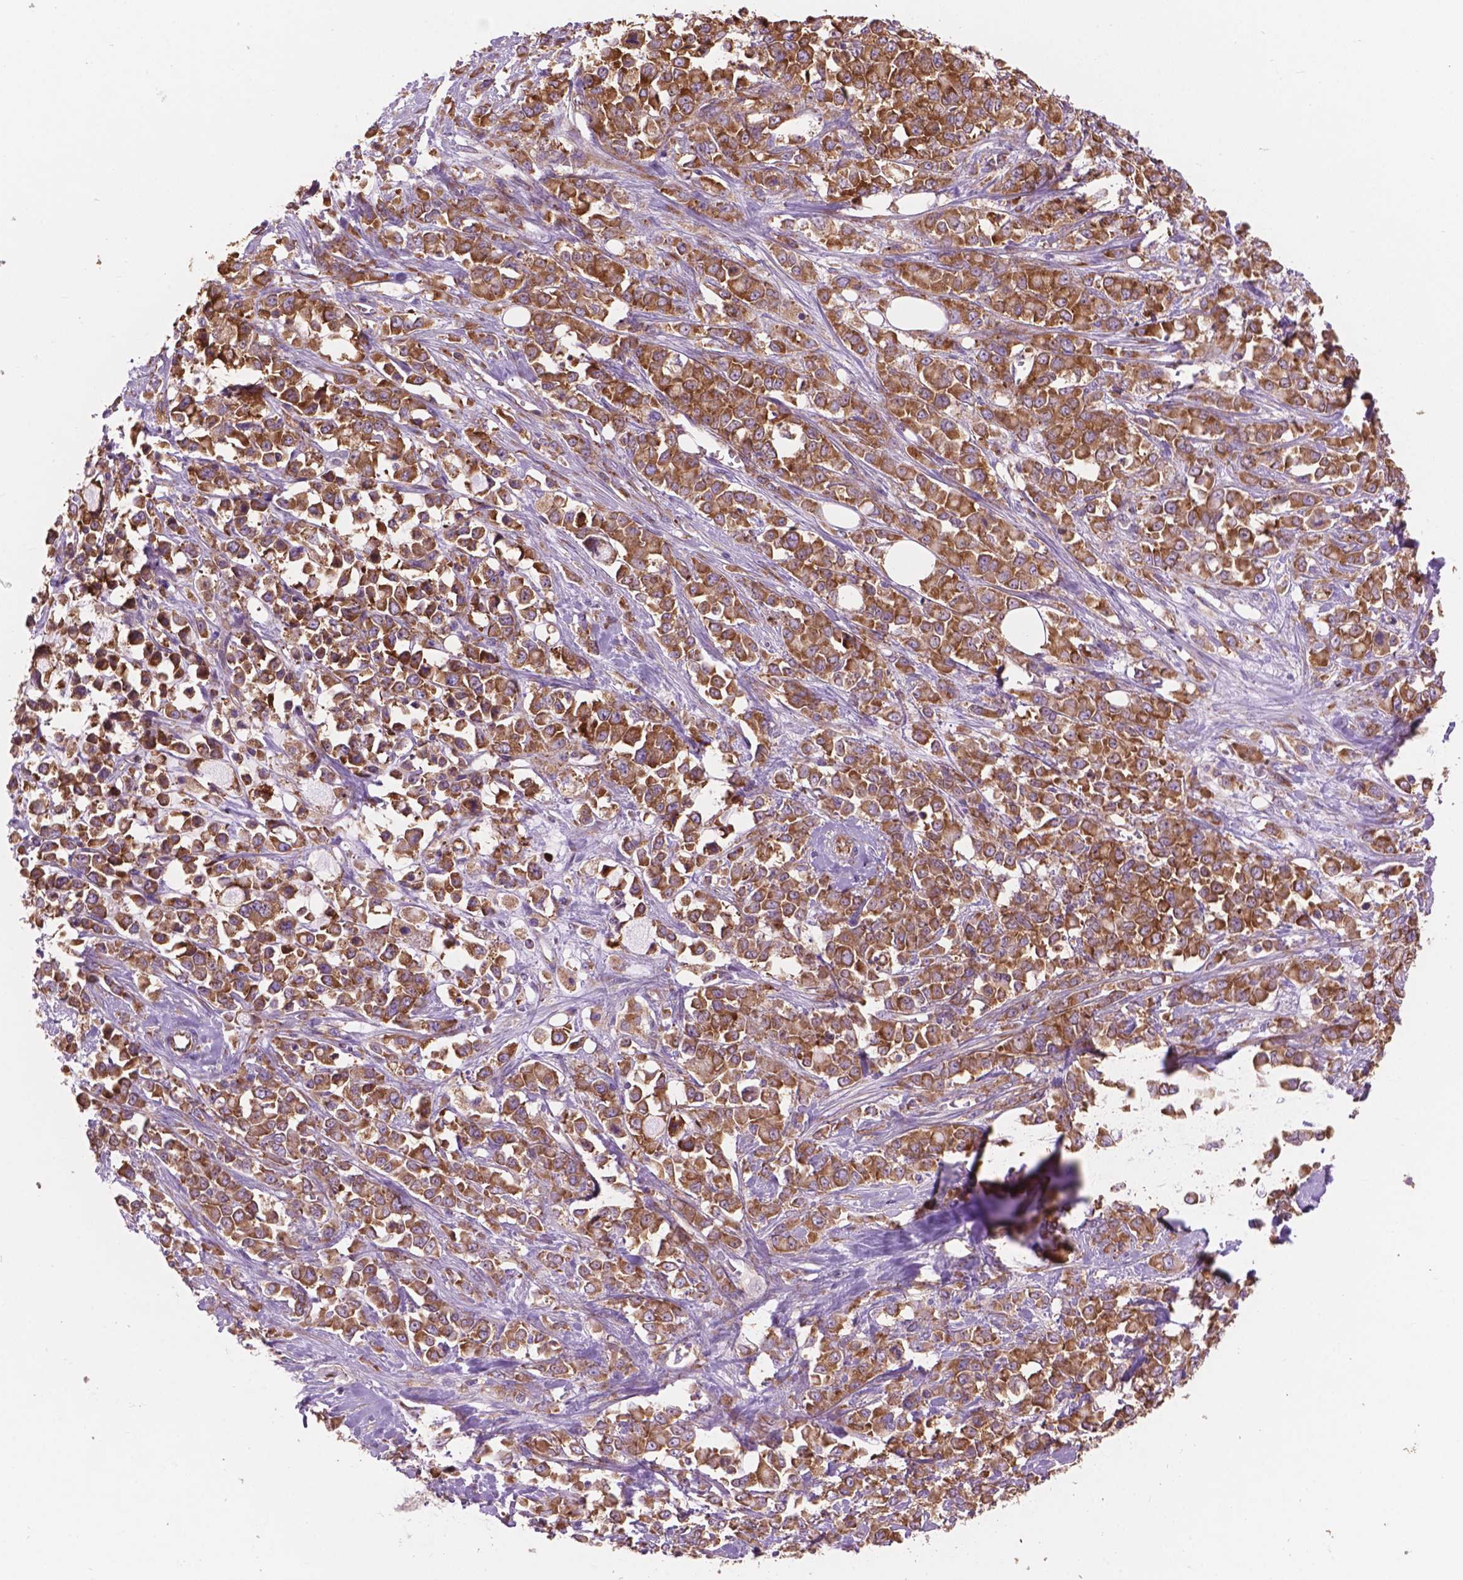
{"staining": {"intensity": "moderate", "quantity": ">75%", "location": "cytoplasmic/membranous"}, "tissue": "stomach cancer", "cell_type": "Tumor cells", "image_type": "cancer", "snomed": [{"axis": "morphology", "description": "Adenocarcinoma, NOS"}, {"axis": "topography", "description": "Stomach"}], "caption": "A photomicrograph of human stomach cancer stained for a protein demonstrates moderate cytoplasmic/membranous brown staining in tumor cells.", "gene": "RPL37A", "patient": {"sex": "female", "age": 76}}